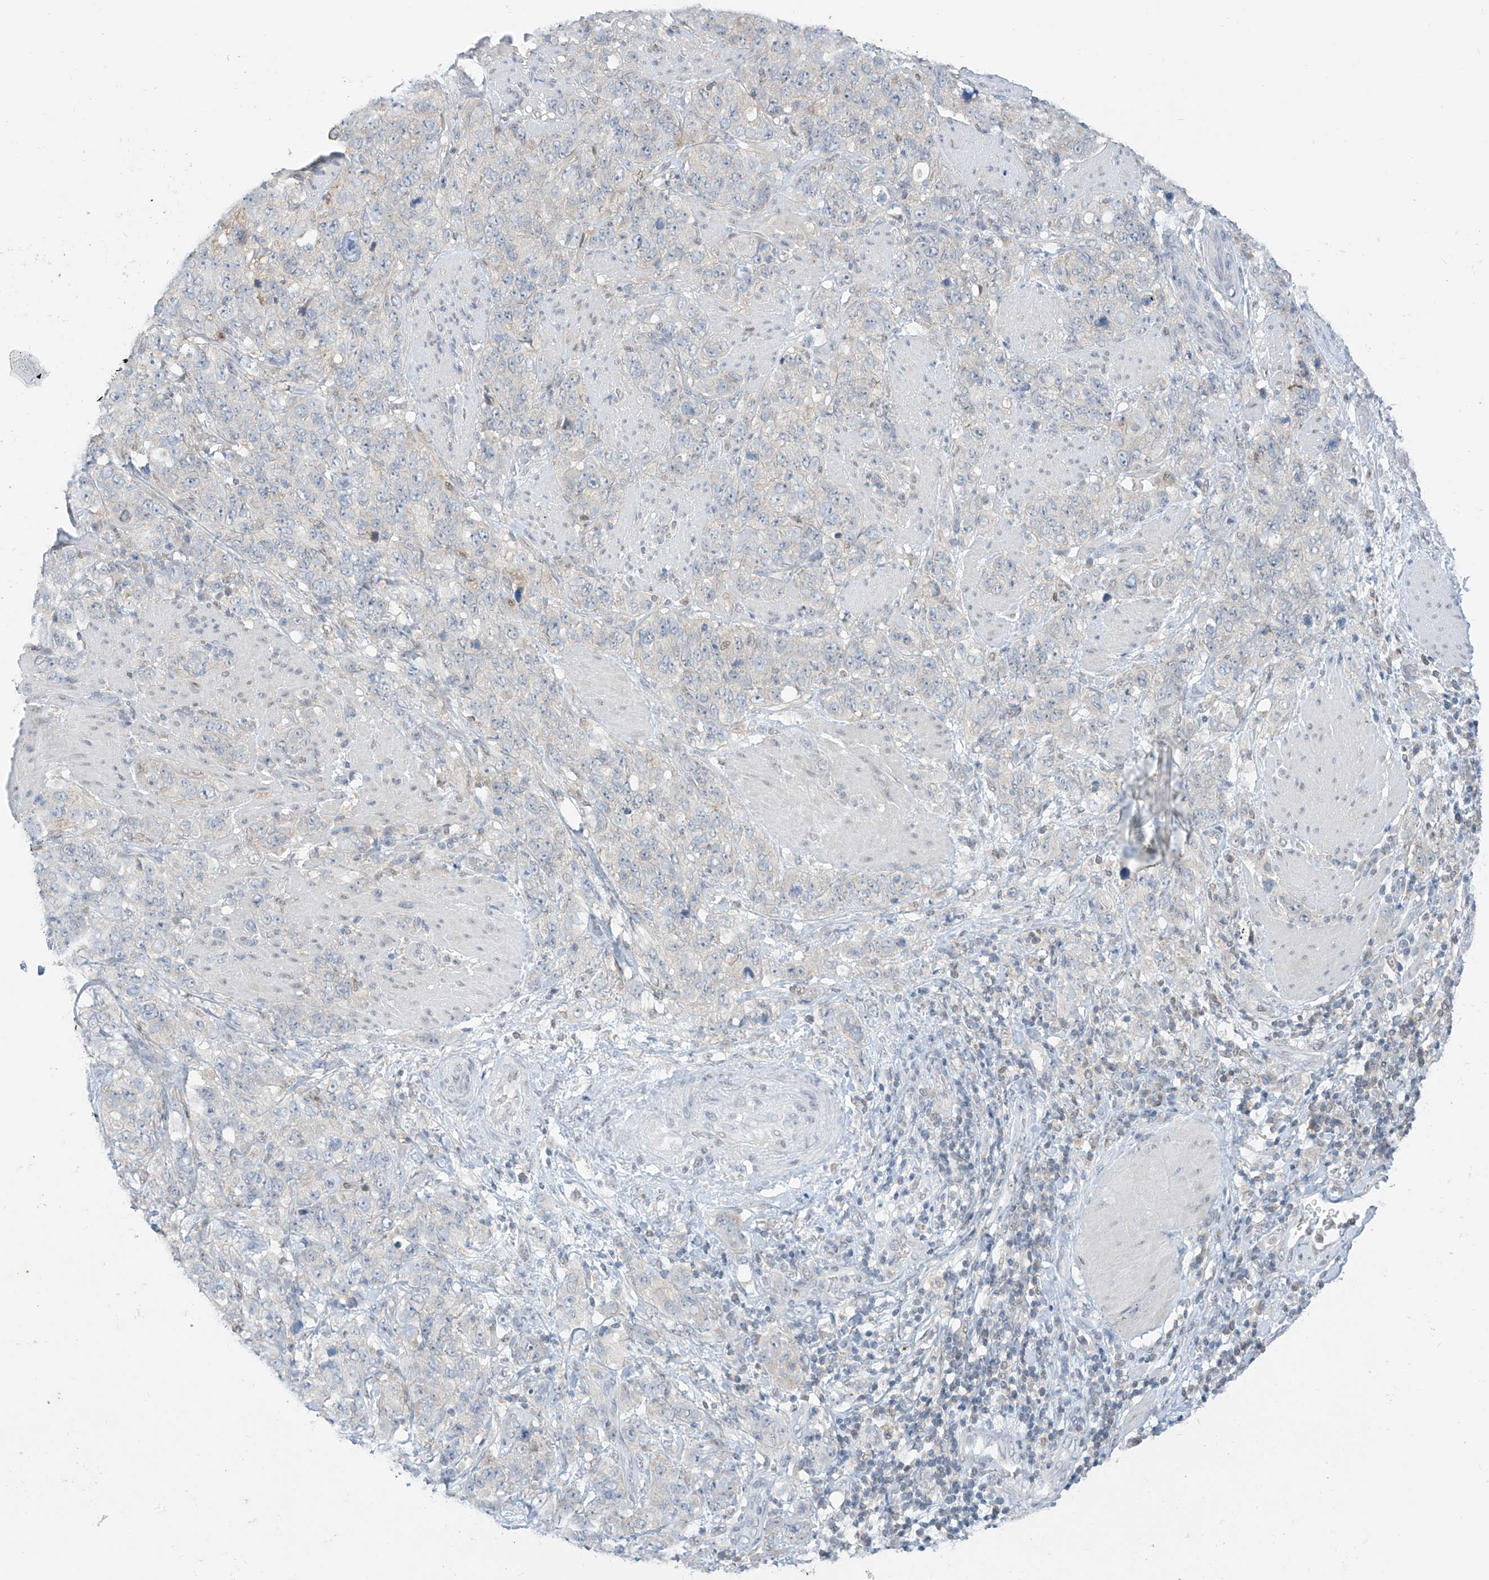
{"staining": {"intensity": "negative", "quantity": "none", "location": "none"}, "tissue": "stomach cancer", "cell_type": "Tumor cells", "image_type": "cancer", "snomed": [{"axis": "morphology", "description": "Adenocarcinoma, NOS"}, {"axis": "topography", "description": "Stomach"}], "caption": "Stomach cancer stained for a protein using immunohistochemistry (IHC) reveals no staining tumor cells.", "gene": "APLF", "patient": {"sex": "male", "age": 48}}